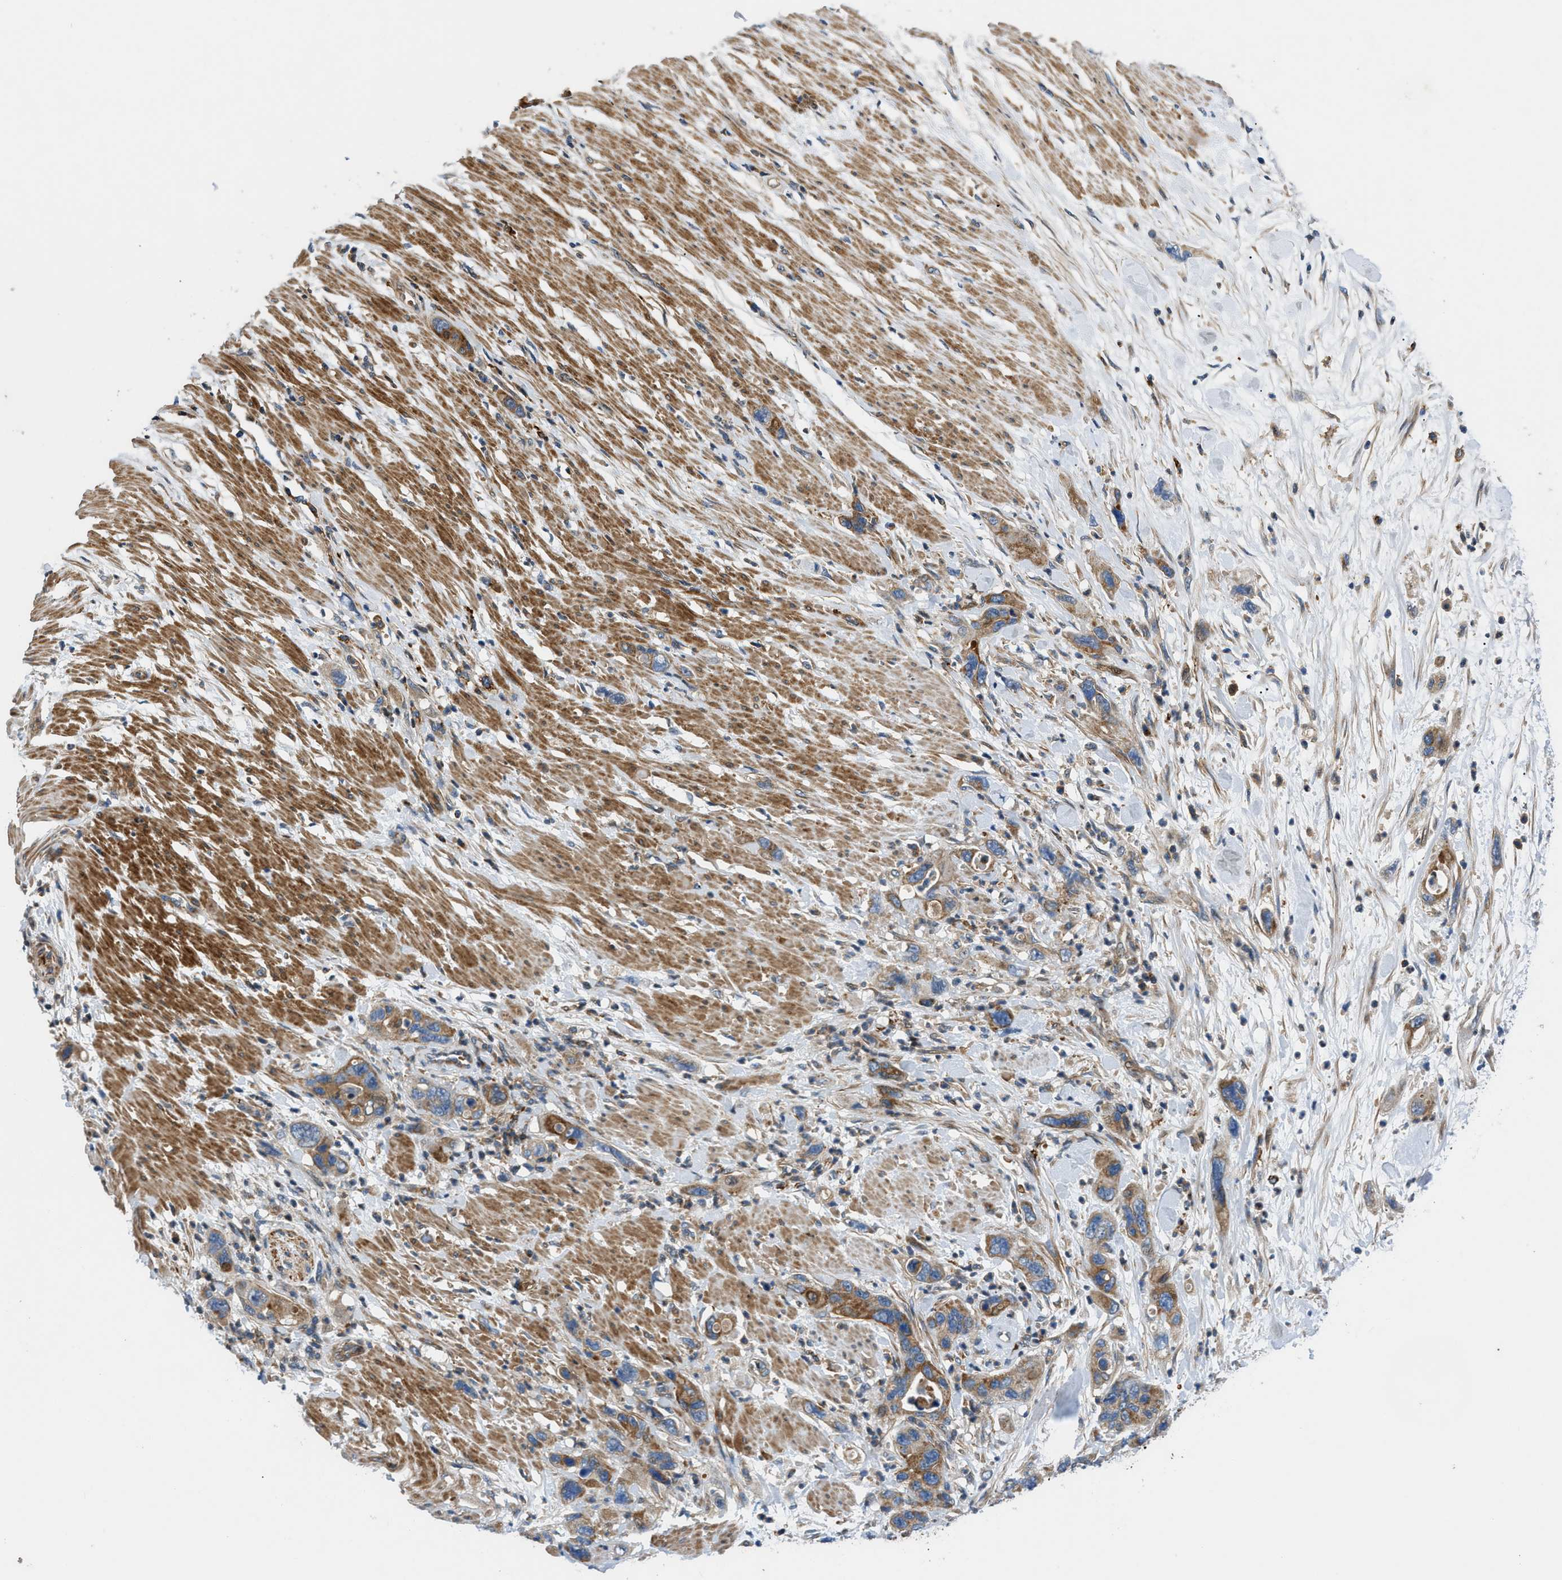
{"staining": {"intensity": "strong", "quantity": ">75%", "location": "cytoplasmic/membranous"}, "tissue": "pancreatic cancer", "cell_type": "Tumor cells", "image_type": "cancer", "snomed": [{"axis": "morphology", "description": "Normal tissue, NOS"}, {"axis": "morphology", "description": "Adenocarcinoma, NOS"}, {"axis": "topography", "description": "Pancreas"}], "caption": "Strong cytoplasmic/membranous protein positivity is appreciated in approximately >75% of tumor cells in pancreatic adenocarcinoma.", "gene": "DHODH", "patient": {"sex": "female", "age": 71}}